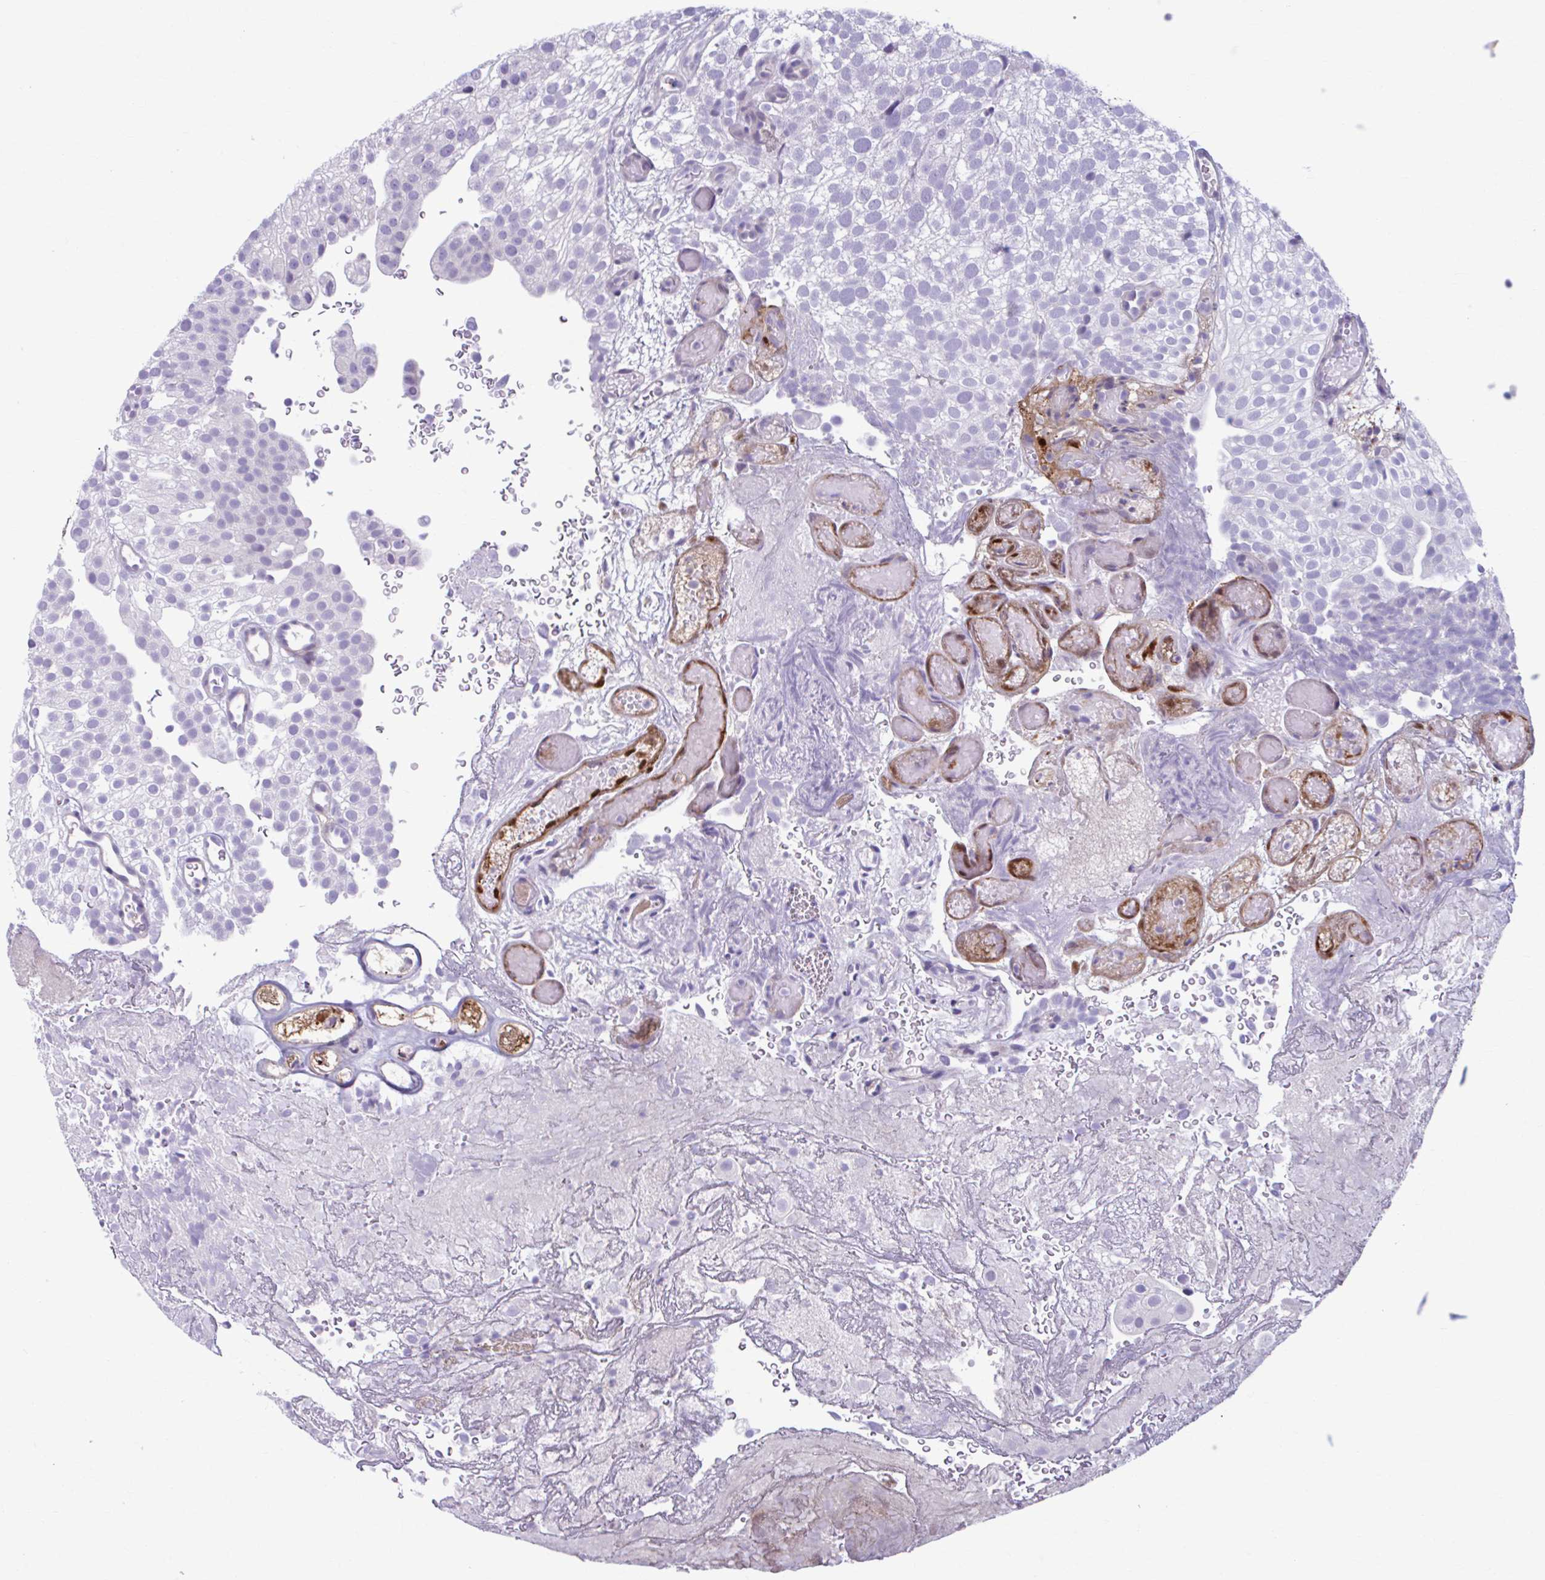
{"staining": {"intensity": "negative", "quantity": "none", "location": "none"}, "tissue": "urothelial cancer", "cell_type": "Tumor cells", "image_type": "cancer", "snomed": [{"axis": "morphology", "description": "Urothelial carcinoma, Low grade"}, {"axis": "topography", "description": "Urinary bladder"}], "caption": "This is an IHC histopathology image of urothelial cancer. There is no positivity in tumor cells.", "gene": "C12orf71", "patient": {"sex": "male", "age": 78}}